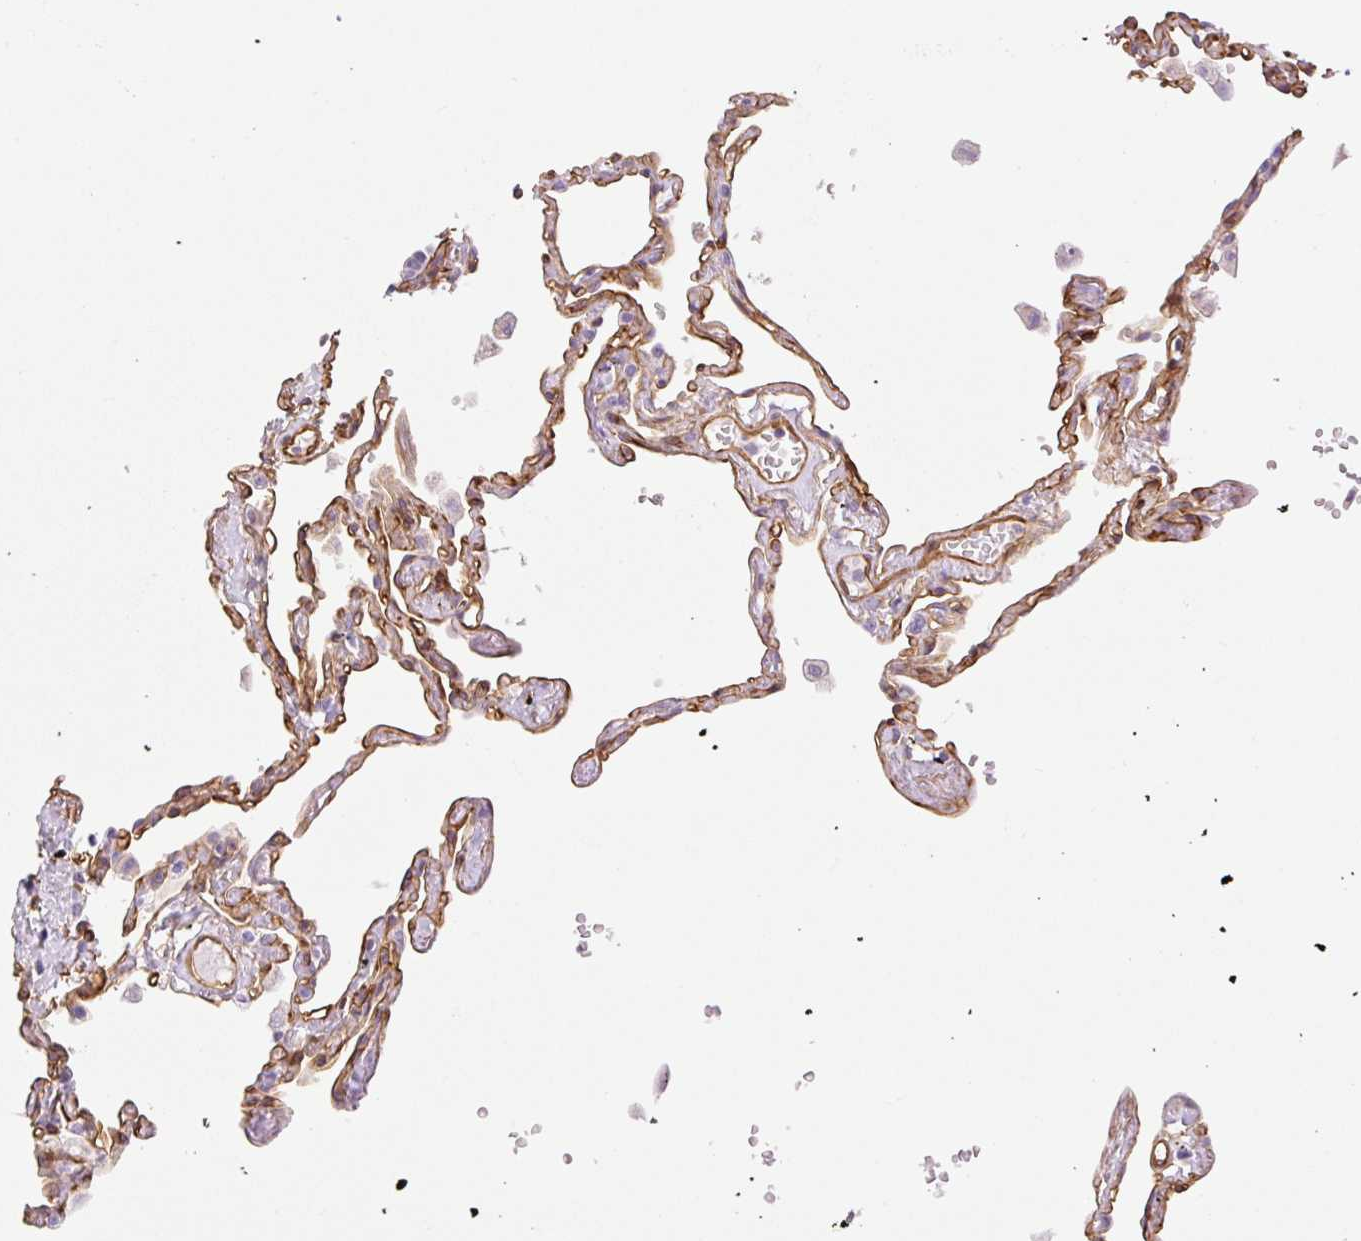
{"staining": {"intensity": "moderate", "quantity": "25%-75%", "location": "cytoplasmic/membranous"}, "tissue": "lung", "cell_type": "Alveolar cells", "image_type": "normal", "snomed": [{"axis": "morphology", "description": "Normal tissue, NOS"}, {"axis": "topography", "description": "Lung"}], "caption": "An immunohistochemistry histopathology image of unremarkable tissue is shown. Protein staining in brown highlights moderate cytoplasmic/membranous positivity in lung within alveolar cells. (Brightfield microscopy of DAB IHC at high magnification).", "gene": "EHD1", "patient": {"sex": "female", "age": 67}}